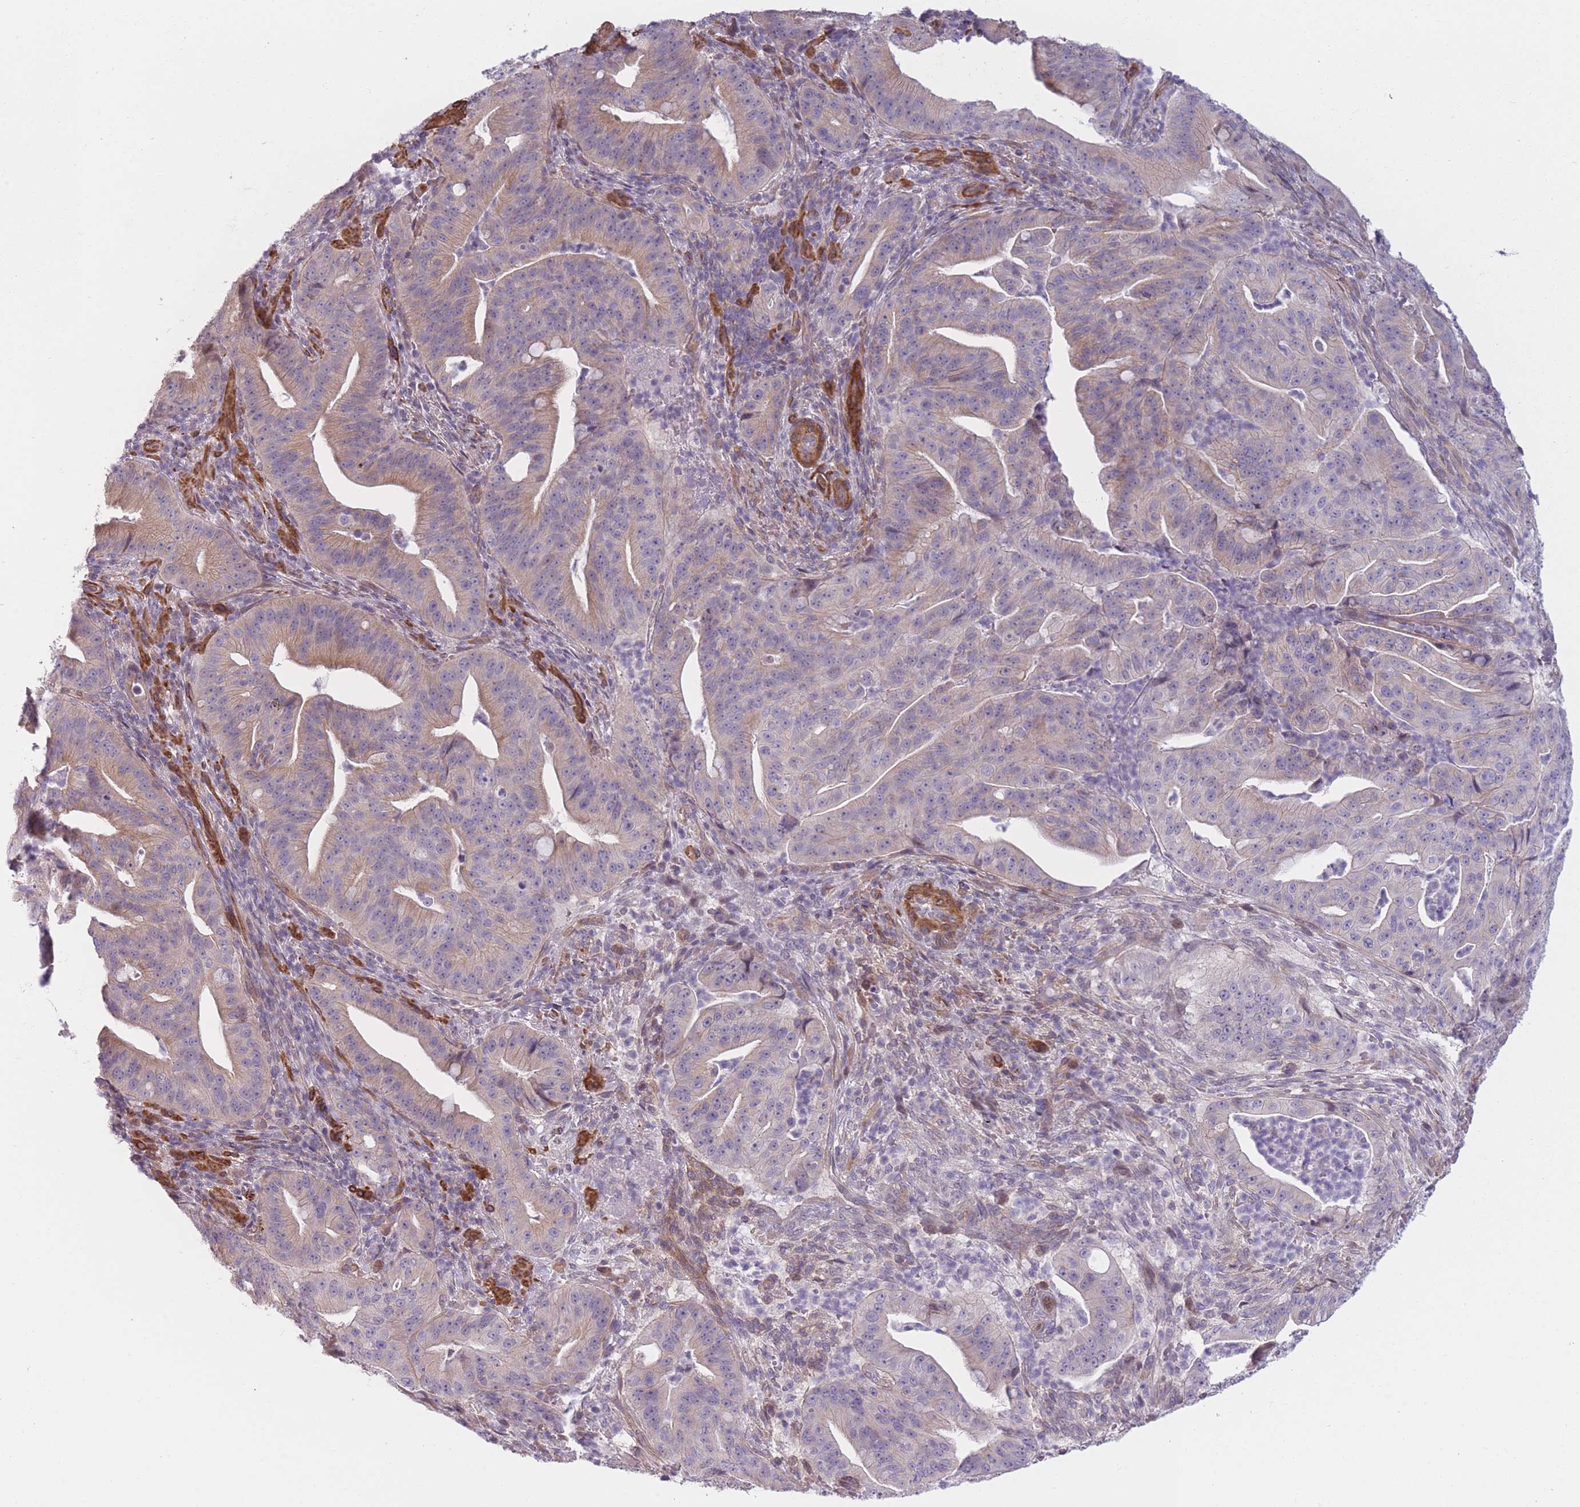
{"staining": {"intensity": "weak", "quantity": "25%-75%", "location": "cytoplasmic/membranous"}, "tissue": "pancreatic cancer", "cell_type": "Tumor cells", "image_type": "cancer", "snomed": [{"axis": "morphology", "description": "Adenocarcinoma, NOS"}, {"axis": "topography", "description": "Pancreas"}], "caption": "Human pancreatic adenocarcinoma stained with a brown dye reveals weak cytoplasmic/membranous positive staining in approximately 25%-75% of tumor cells.", "gene": "SLC7A6", "patient": {"sex": "male", "age": 71}}